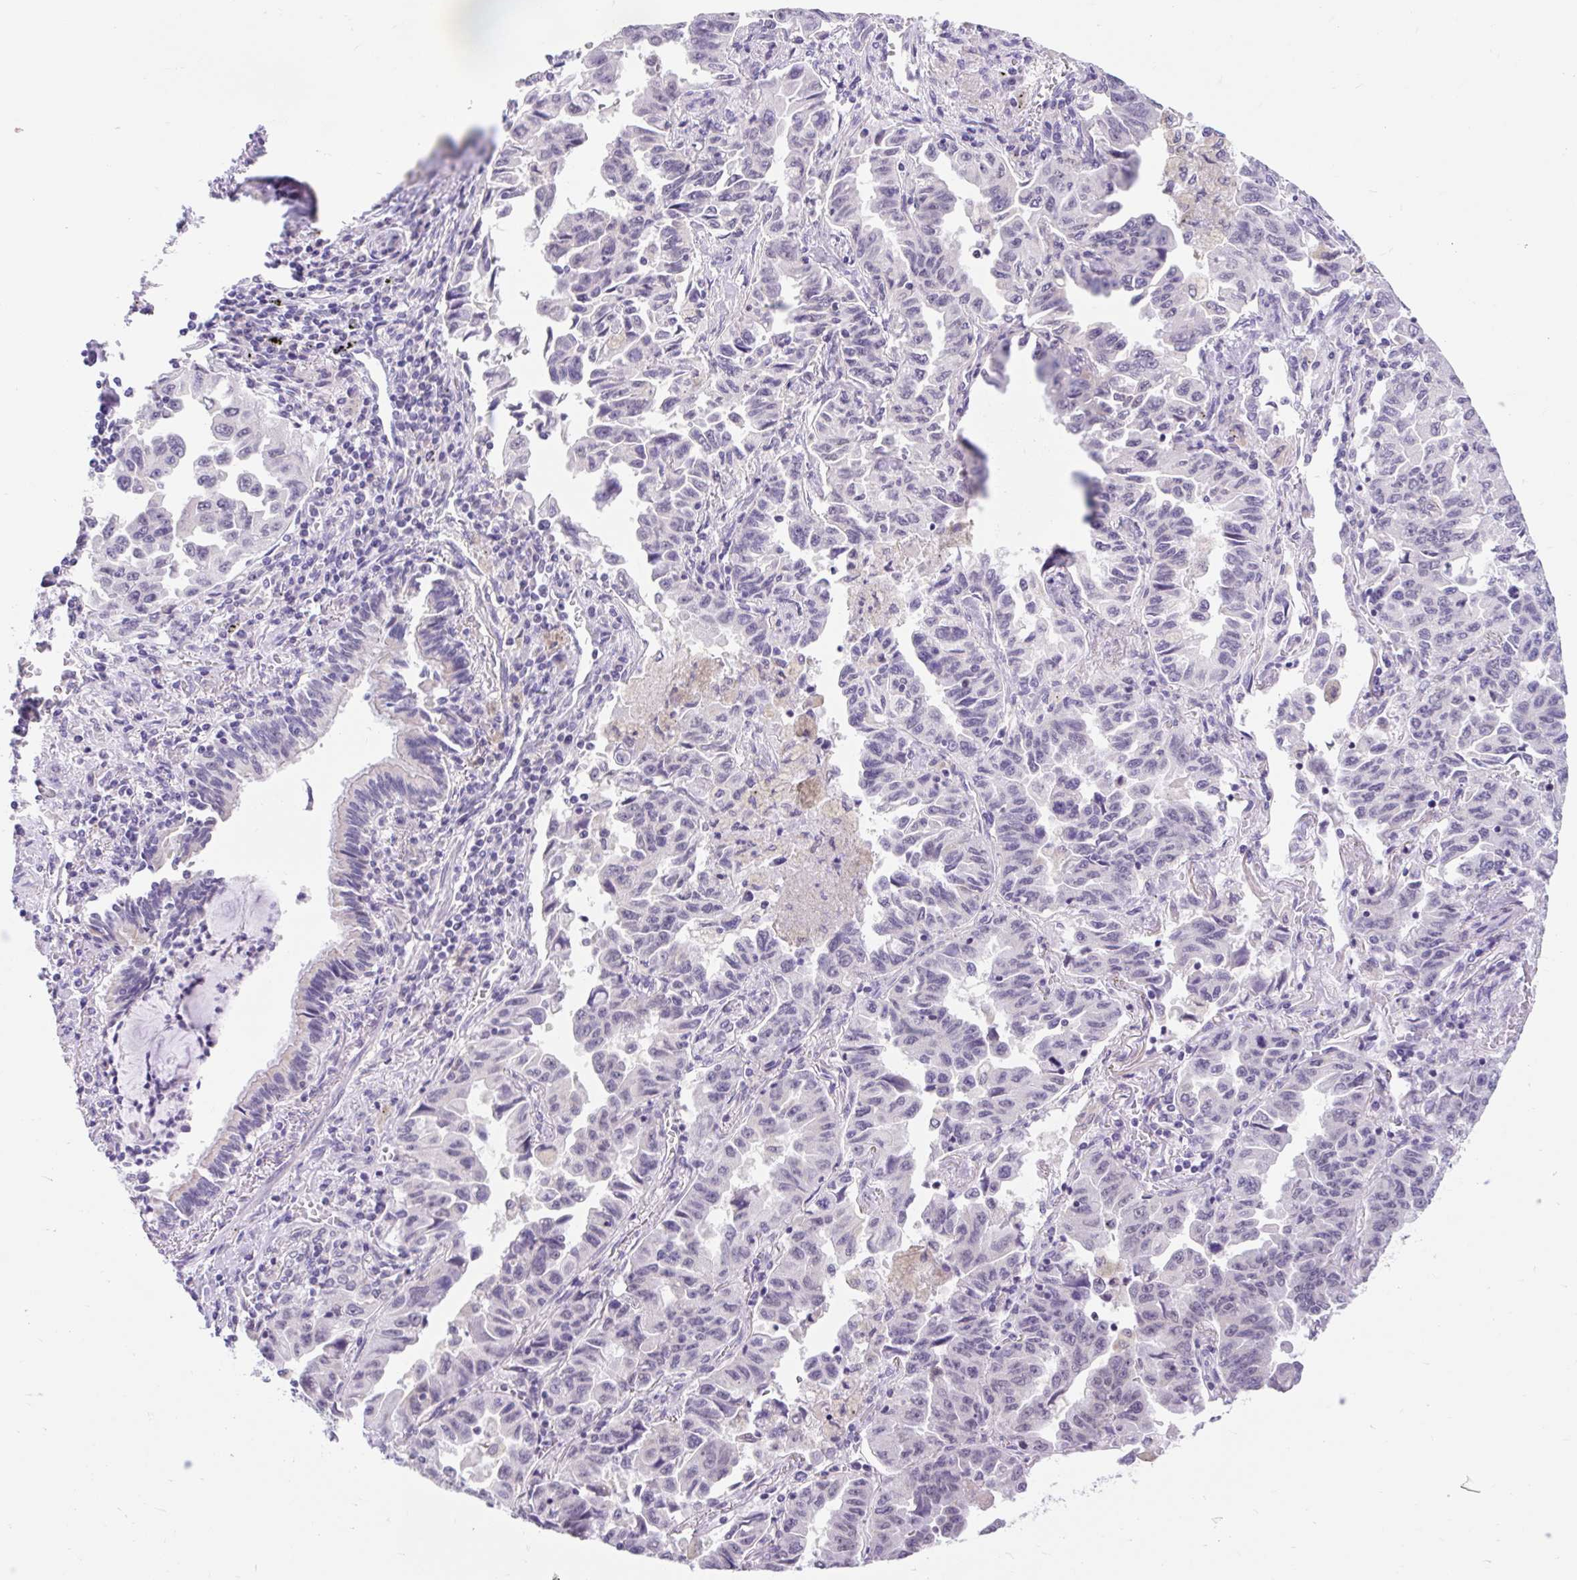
{"staining": {"intensity": "negative", "quantity": "none", "location": "none"}, "tissue": "lung cancer", "cell_type": "Tumor cells", "image_type": "cancer", "snomed": [{"axis": "morphology", "description": "Adenocarcinoma, NOS"}, {"axis": "topography", "description": "Lung"}], "caption": "Photomicrograph shows no significant protein staining in tumor cells of lung cancer. (DAB (3,3'-diaminobenzidine) IHC with hematoxylin counter stain).", "gene": "ITPK1", "patient": {"sex": "female", "age": 51}}